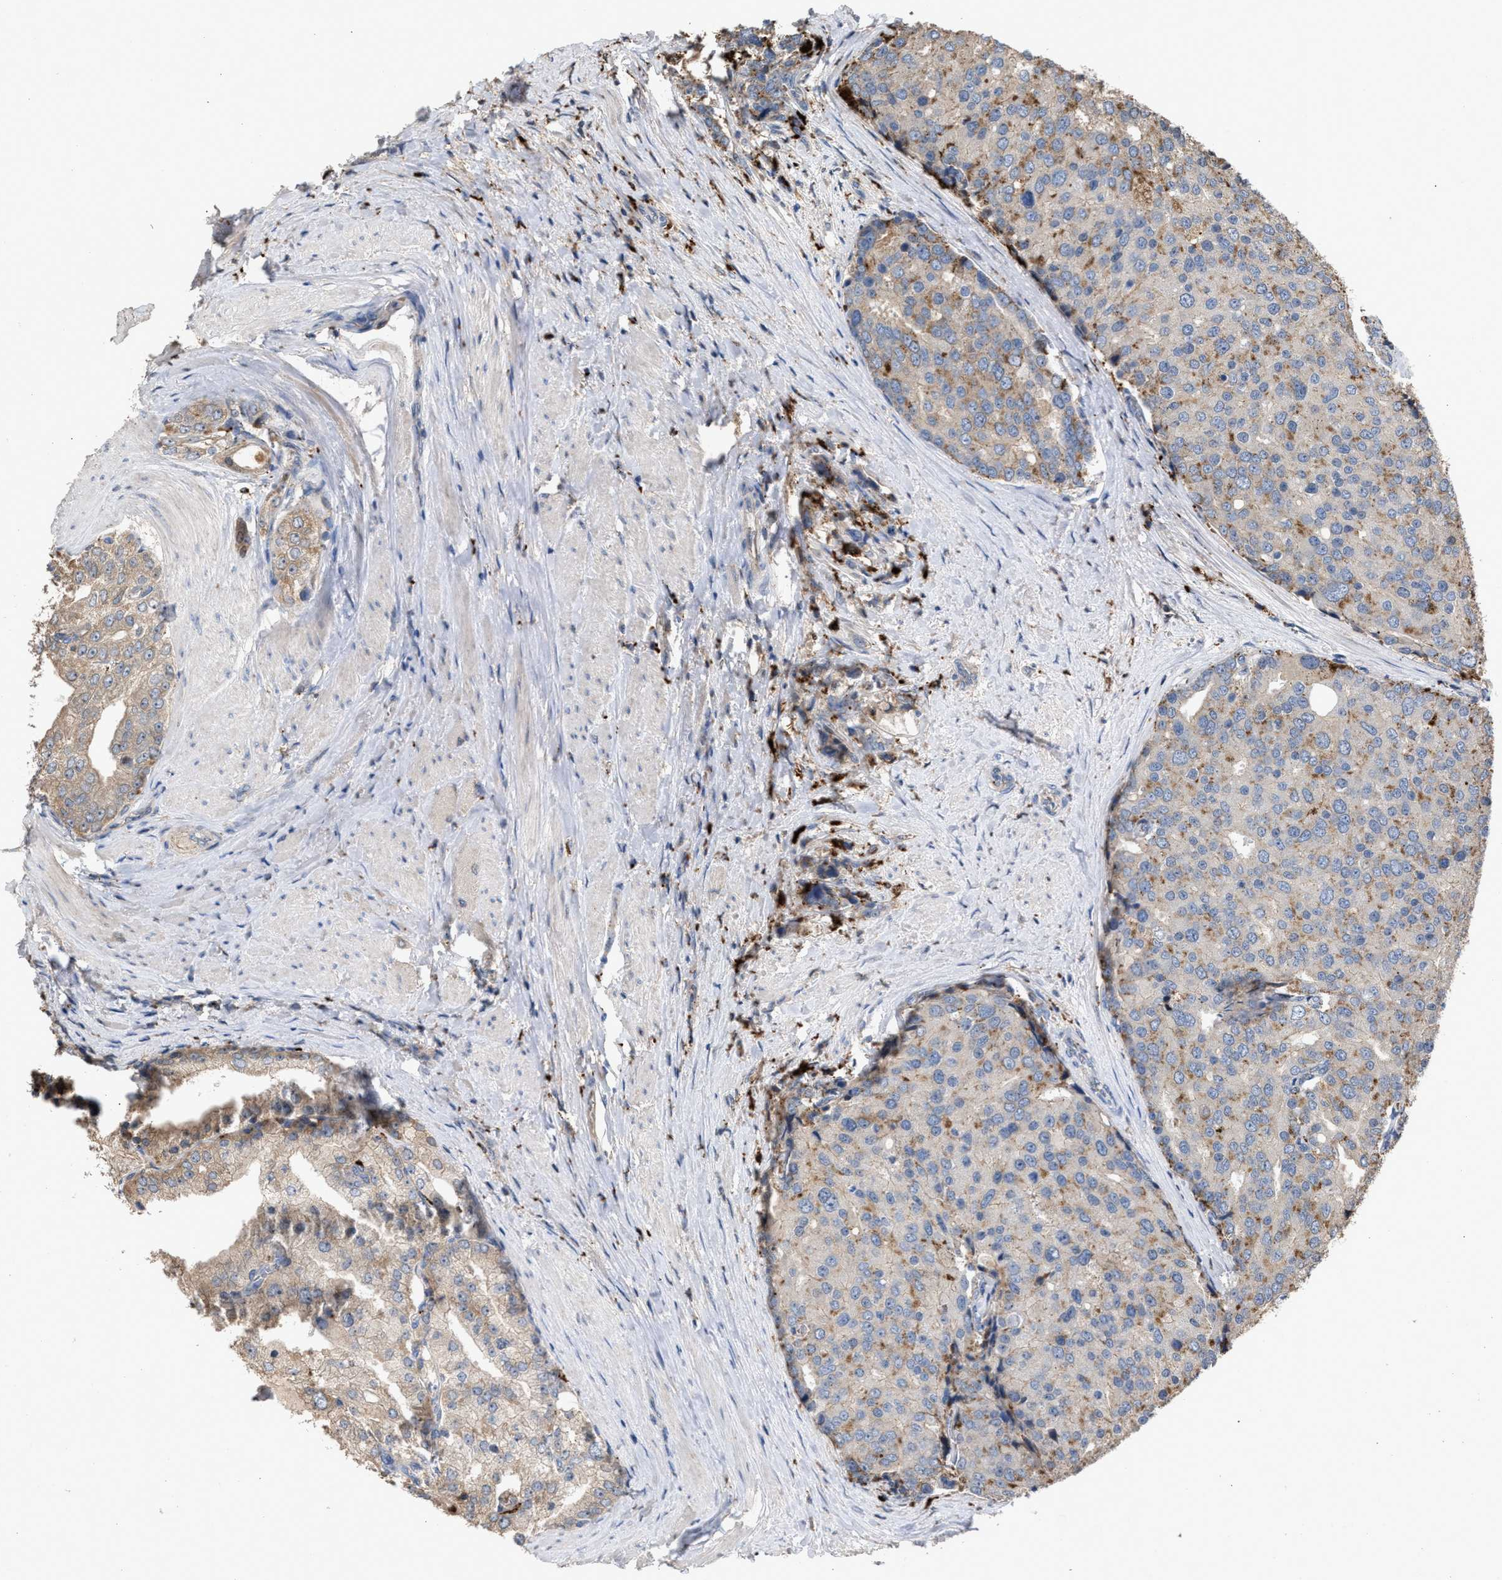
{"staining": {"intensity": "weak", "quantity": "25%-75%", "location": "cytoplasmic/membranous"}, "tissue": "prostate cancer", "cell_type": "Tumor cells", "image_type": "cancer", "snomed": [{"axis": "morphology", "description": "Adenocarcinoma, High grade"}, {"axis": "topography", "description": "Prostate"}], "caption": "Immunohistochemistry image of neoplastic tissue: high-grade adenocarcinoma (prostate) stained using immunohistochemistry shows low levels of weak protein expression localized specifically in the cytoplasmic/membranous of tumor cells, appearing as a cytoplasmic/membranous brown color.", "gene": "ELMO3", "patient": {"sex": "male", "age": 50}}